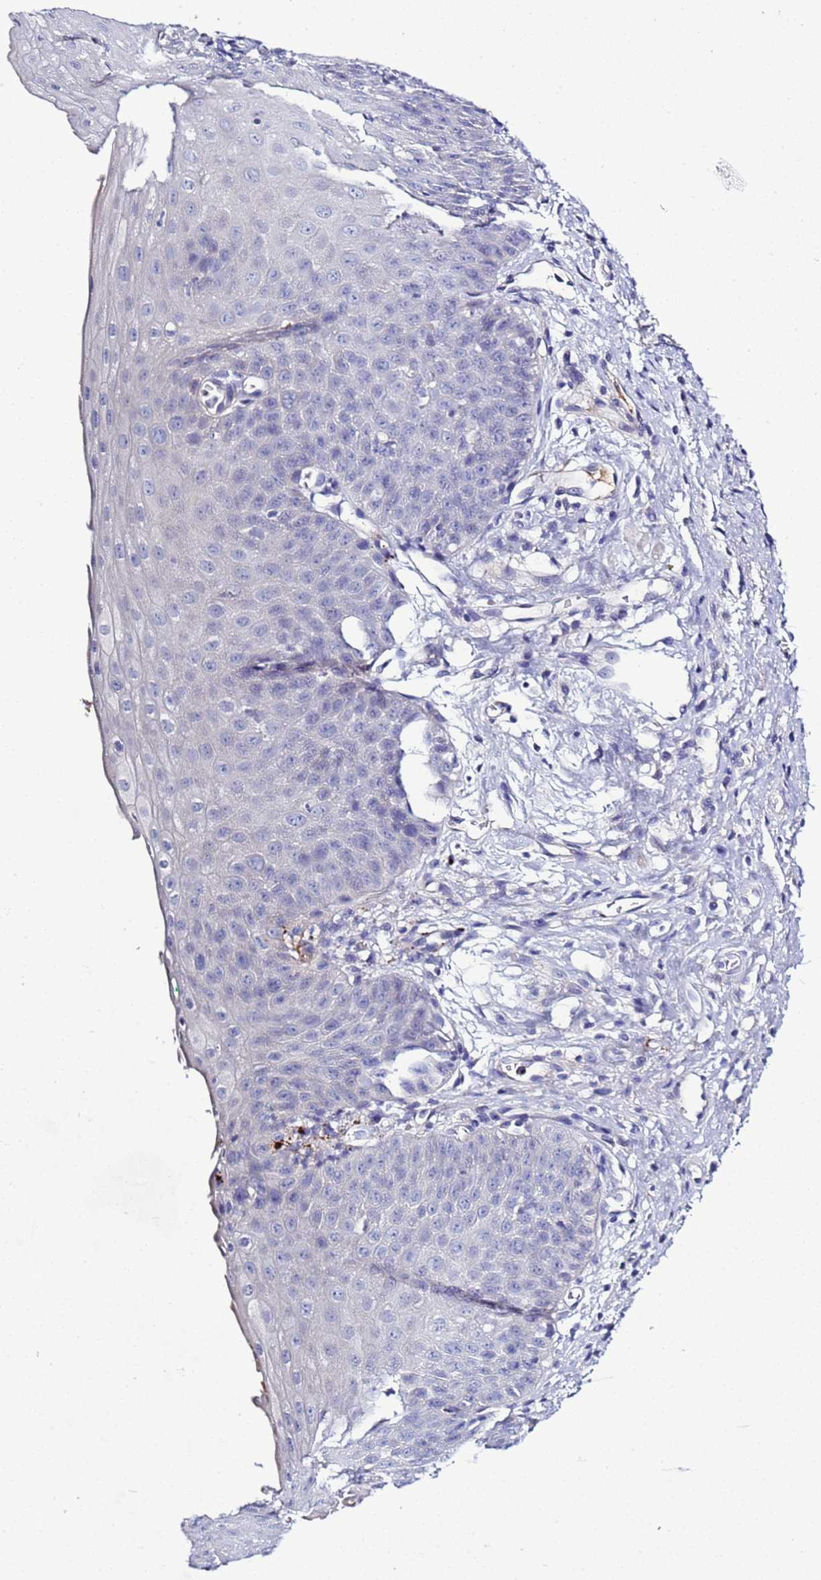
{"staining": {"intensity": "negative", "quantity": "none", "location": "none"}, "tissue": "esophagus", "cell_type": "Squamous epithelial cells", "image_type": "normal", "snomed": [{"axis": "morphology", "description": "Normal tissue, NOS"}, {"axis": "topography", "description": "Esophagus"}], "caption": "Immunohistochemistry micrograph of benign esophagus: esophagus stained with DAB shows no significant protein positivity in squamous epithelial cells.", "gene": "C4orf46", "patient": {"sex": "male", "age": 71}}